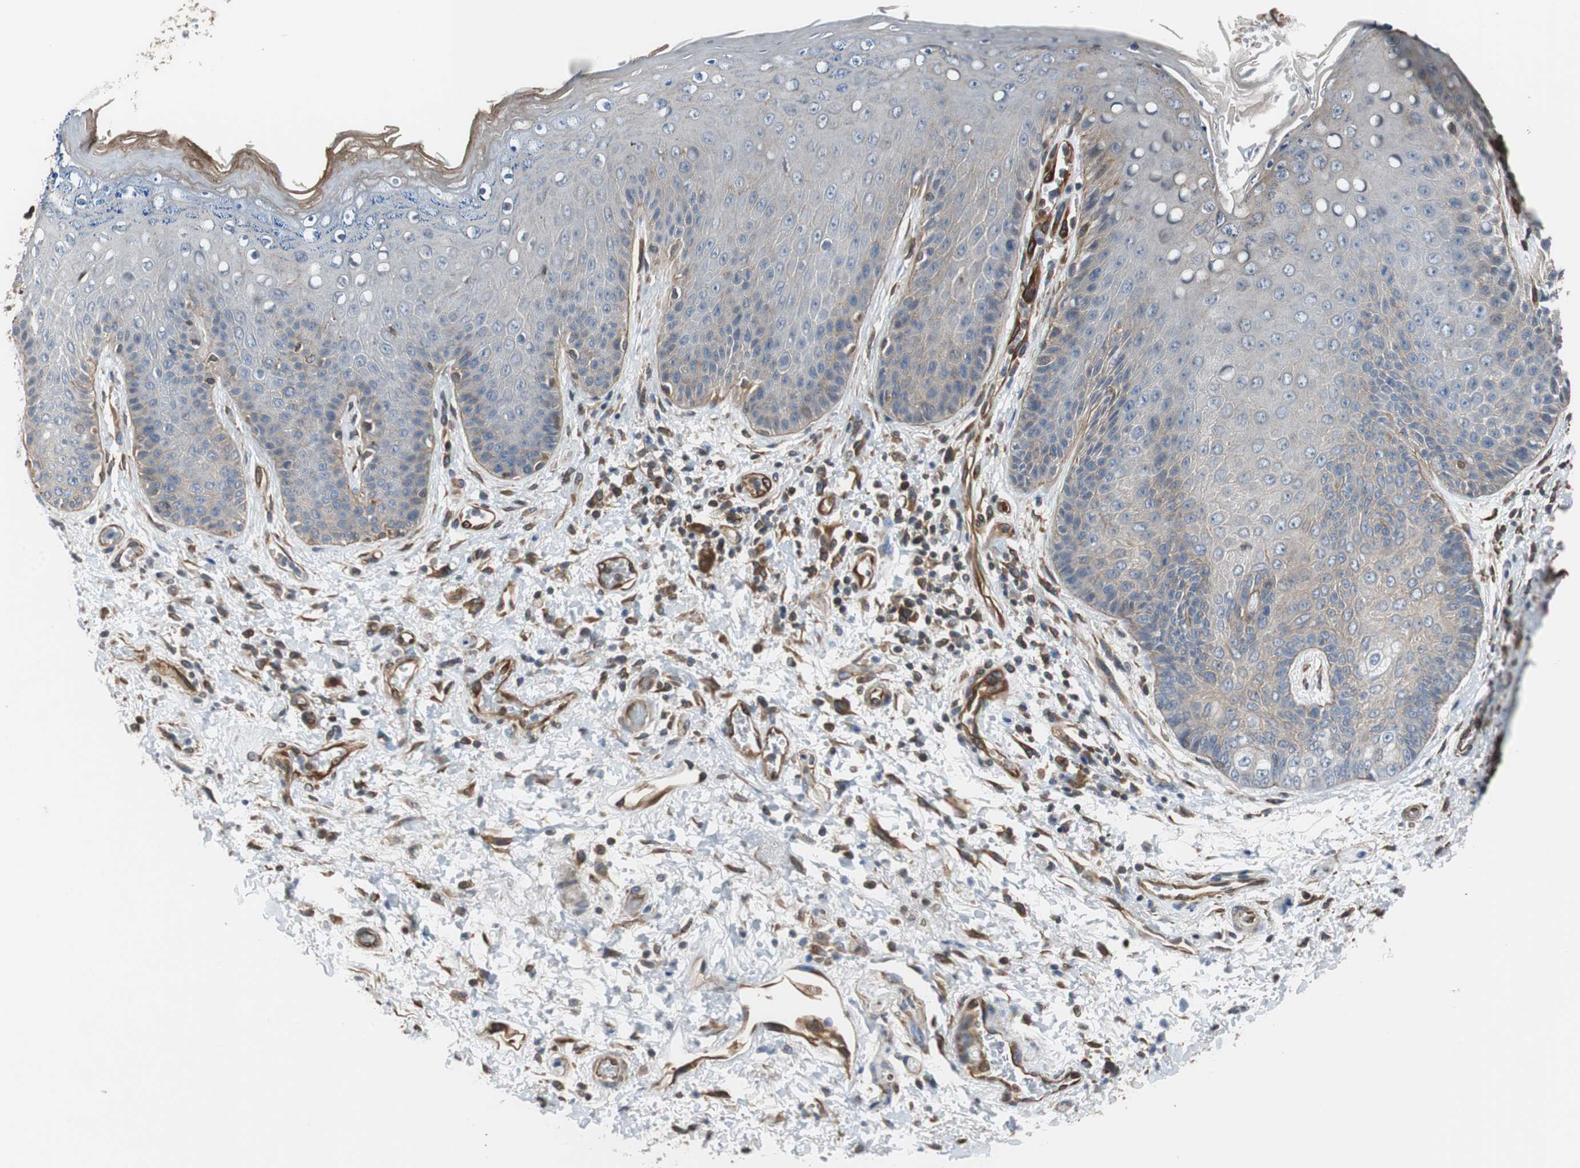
{"staining": {"intensity": "moderate", "quantity": "25%-75%", "location": "cytoplasmic/membranous"}, "tissue": "skin", "cell_type": "Epidermal cells", "image_type": "normal", "snomed": [{"axis": "morphology", "description": "Normal tissue, NOS"}, {"axis": "topography", "description": "Anal"}], "caption": "Protein expression analysis of unremarkable human skin reveals moderate cytoplasmic/membranous expression in about 25%-75% of epidermal cells. (DAB (3,3'-diaminobenzidine) IHC, brown staining for protein, blue staining for nuclei).", "gene": "KIF3B", "patient": {"sex": "female", "age": 46}}